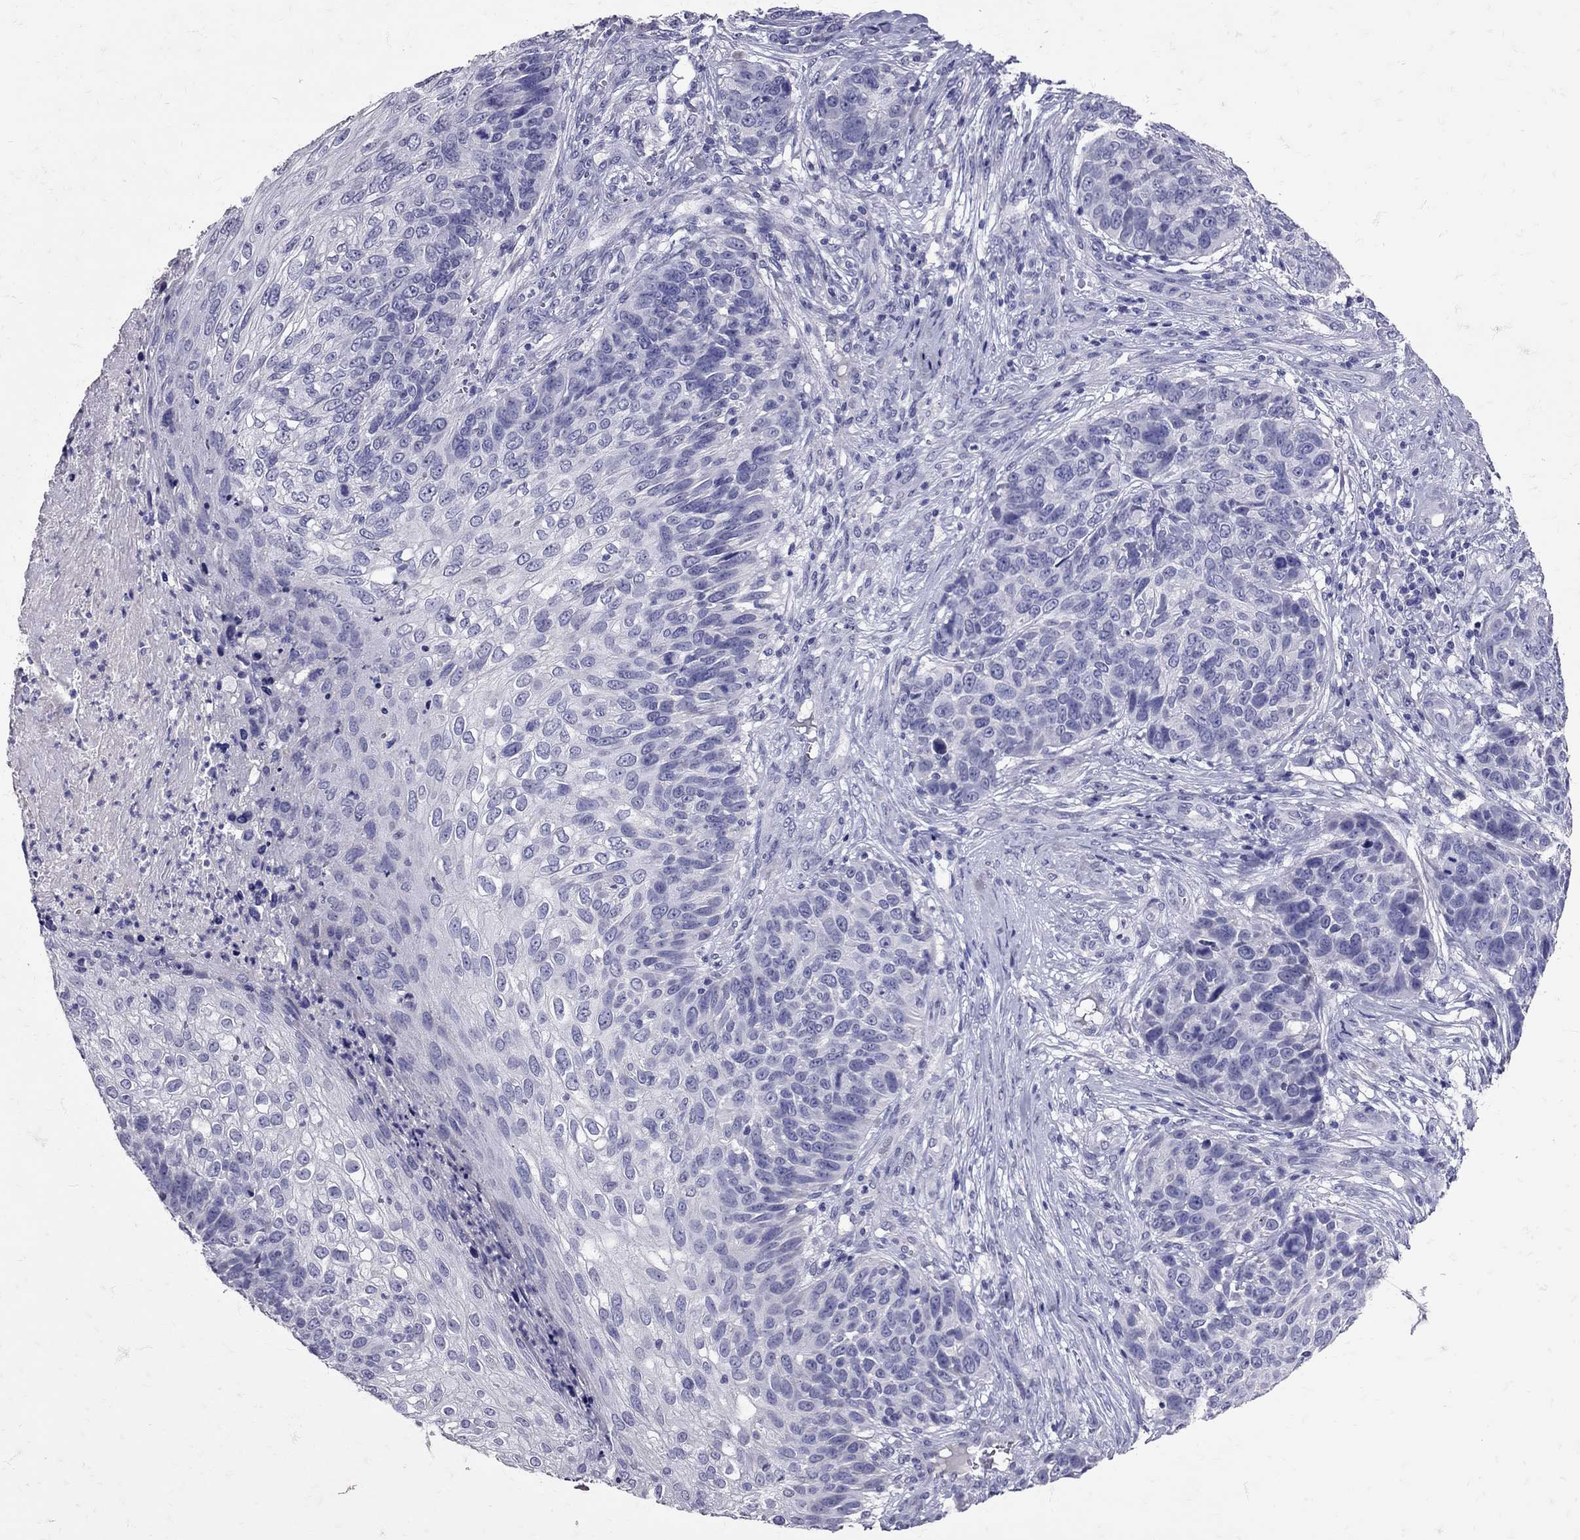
{"staining": {"intensity": "negative", "quantity": "none", "location": "none"}, "tissue": "skin cancer", "cell_type": "Tumor cells", "image_type": "cancer", "snomed": [{"axis": "morphology", "description": "Squamous cell carcinoma, NOS"}, {"axis": "topography", "description": "Skin"}], "caption": "High power microscopy micrograph of an IHC histopathology image of skin cancer, revealing no significant positivity in tumor cells. (IHC, brightfield microscopy, high magnification).", "gene": "SST", "patient": {"sex": "male", "age": 92}}